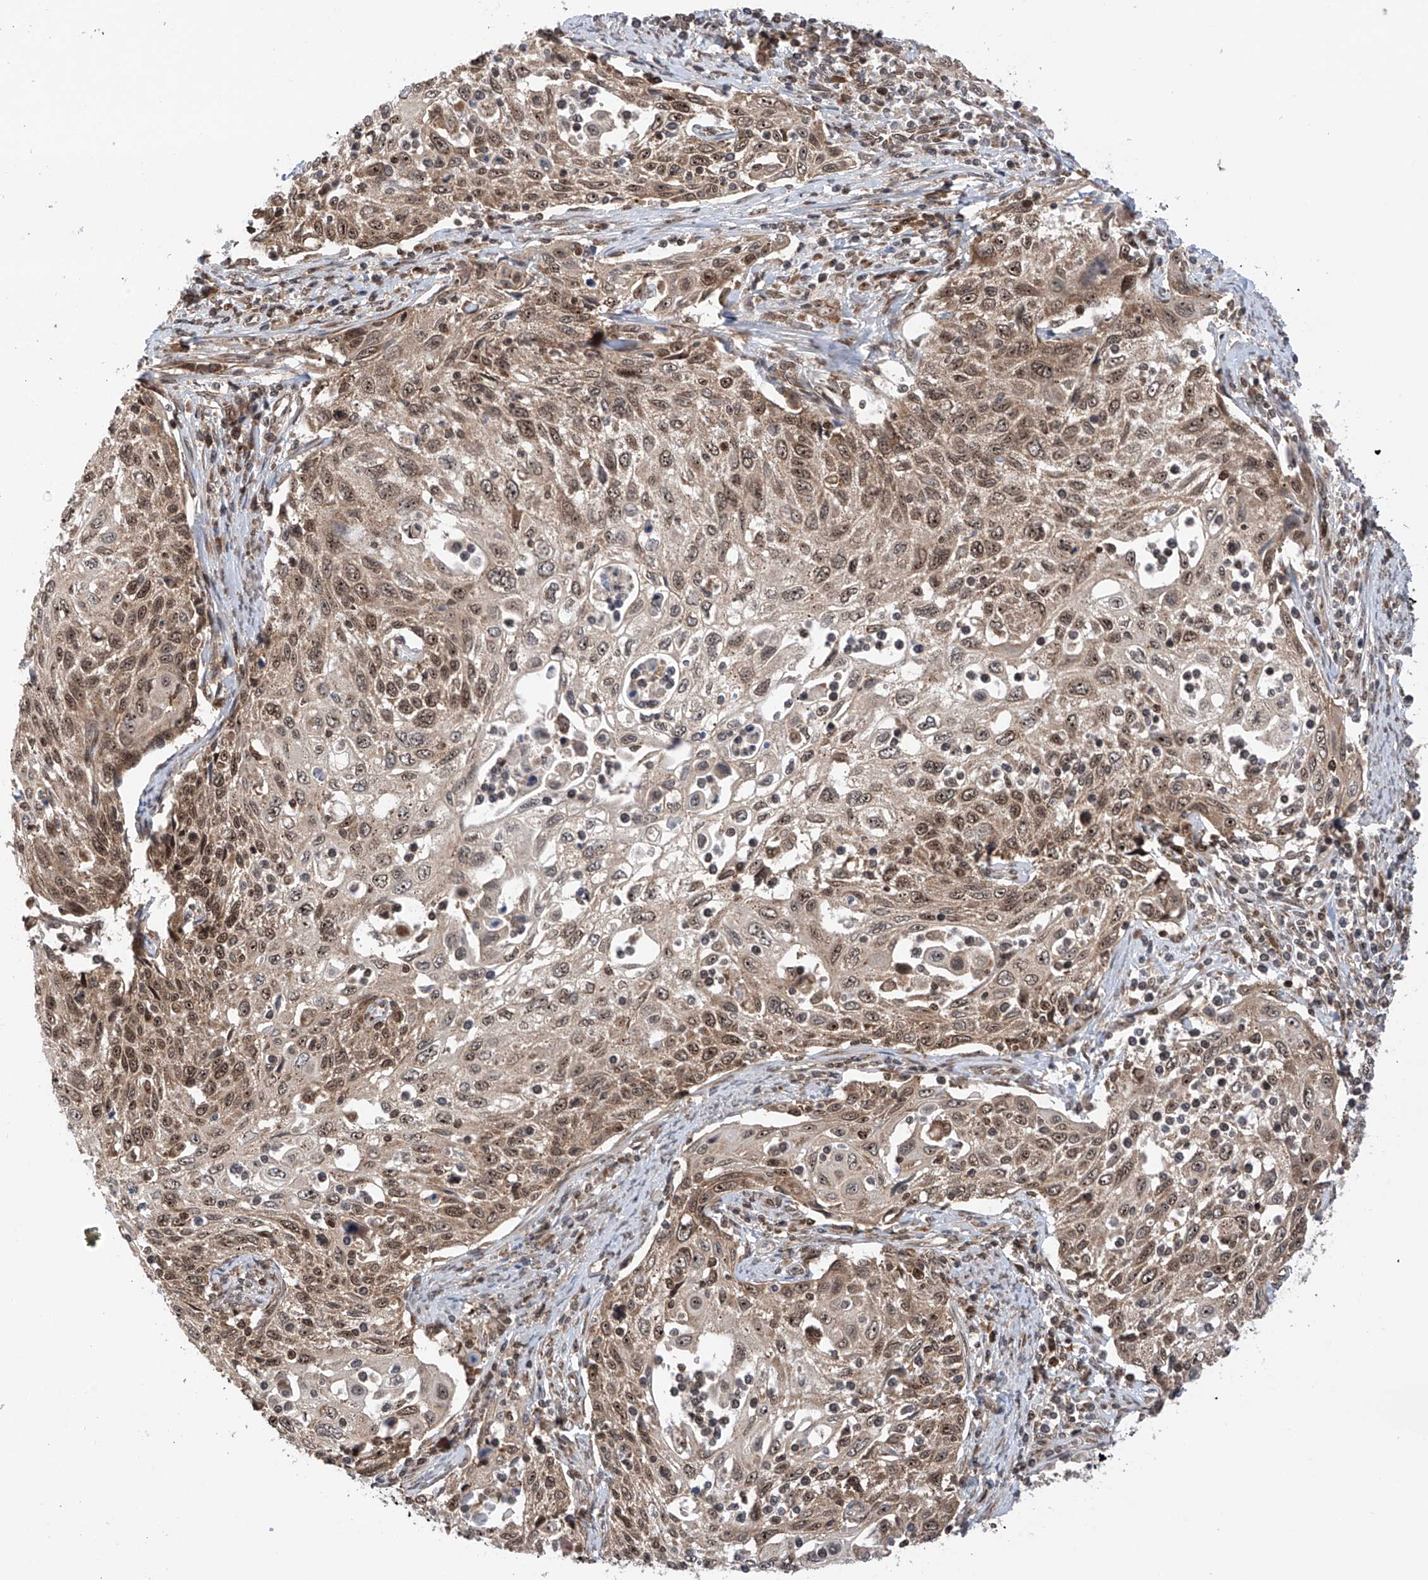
{"staining": {"intensity": "moderate", "quantity": ">75%", "location": "cytoplasmic/membranous,nuclear"}, "tissue": "cervical cancer", "cell_type": "Tumor cells", "image_type": "cancer", "snomed": [{"axis": "morphology", "description": "Squamous cell carcinoma, NOS"}, {"axis": "topography", "description": "Cervix"}], "caption": "Immunohistochemical staining of human cervical squamous cell carcinoma demonstrates medium levels of moderate cytoplasmic/membranous and nuclear expression in about >75% of tumor cells.", "gene": "C1orf131", "patient": {"sex": "female", "age": 70}}